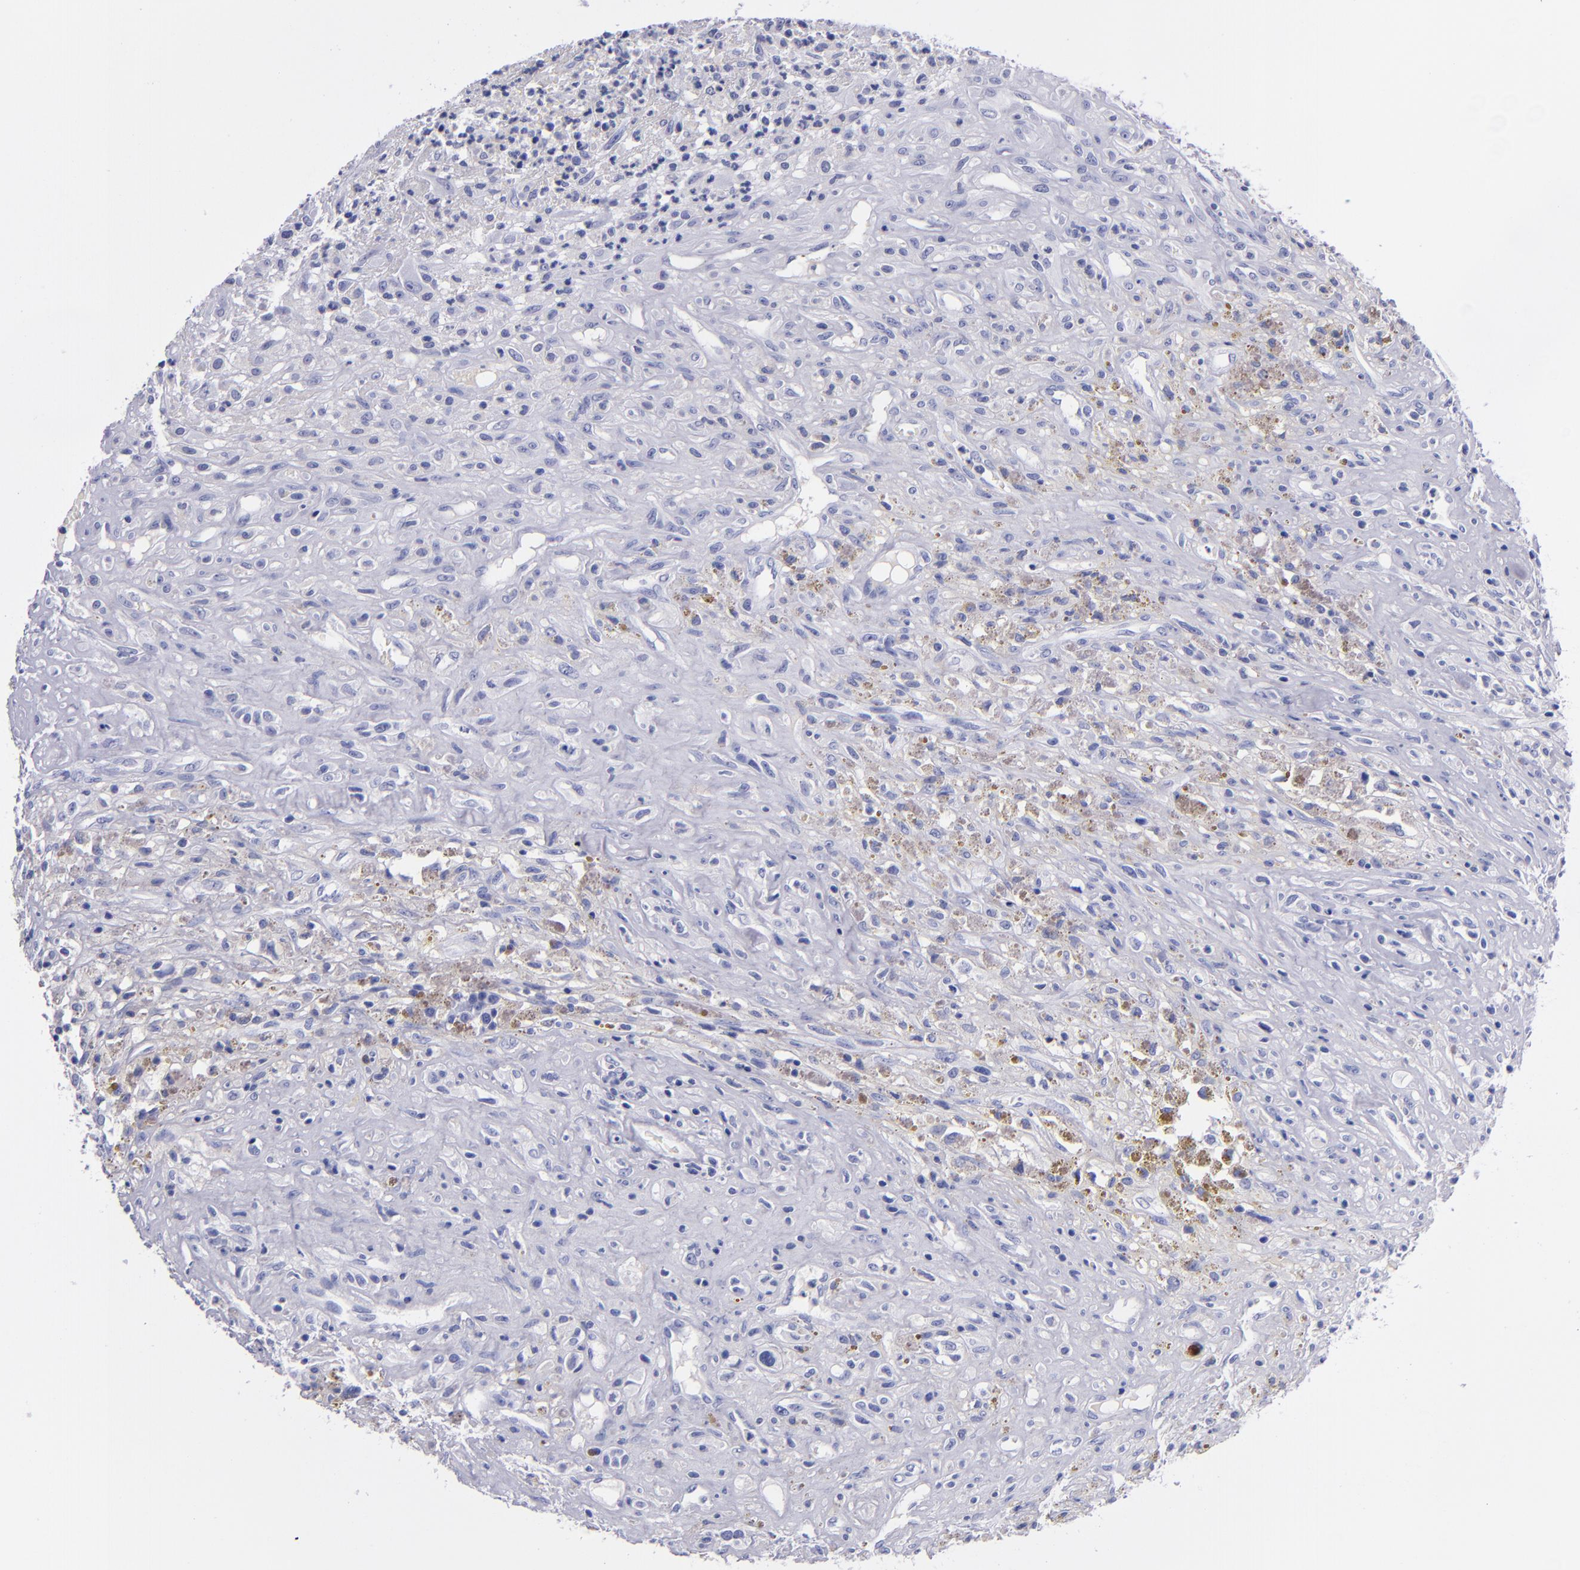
{"staining": {"intensity": "weak", "quantity": "<25%", "location": "cytoplasmic/membranous"}, "tissue": "glioma", "cell_type": "Tumor cells", "image_type": "cancer", "snomed": [{"axis": "morphology", "description": "Glioma, malignant, High grade"}, {"axis": "topography", "description": "Brain"}], "caption": "A high-resolution image shows IHC staining of glioma, which displays no significant positivity in tumor cells.", "gene": "CD37", "patient": {"sex": "male", "age": 66}}